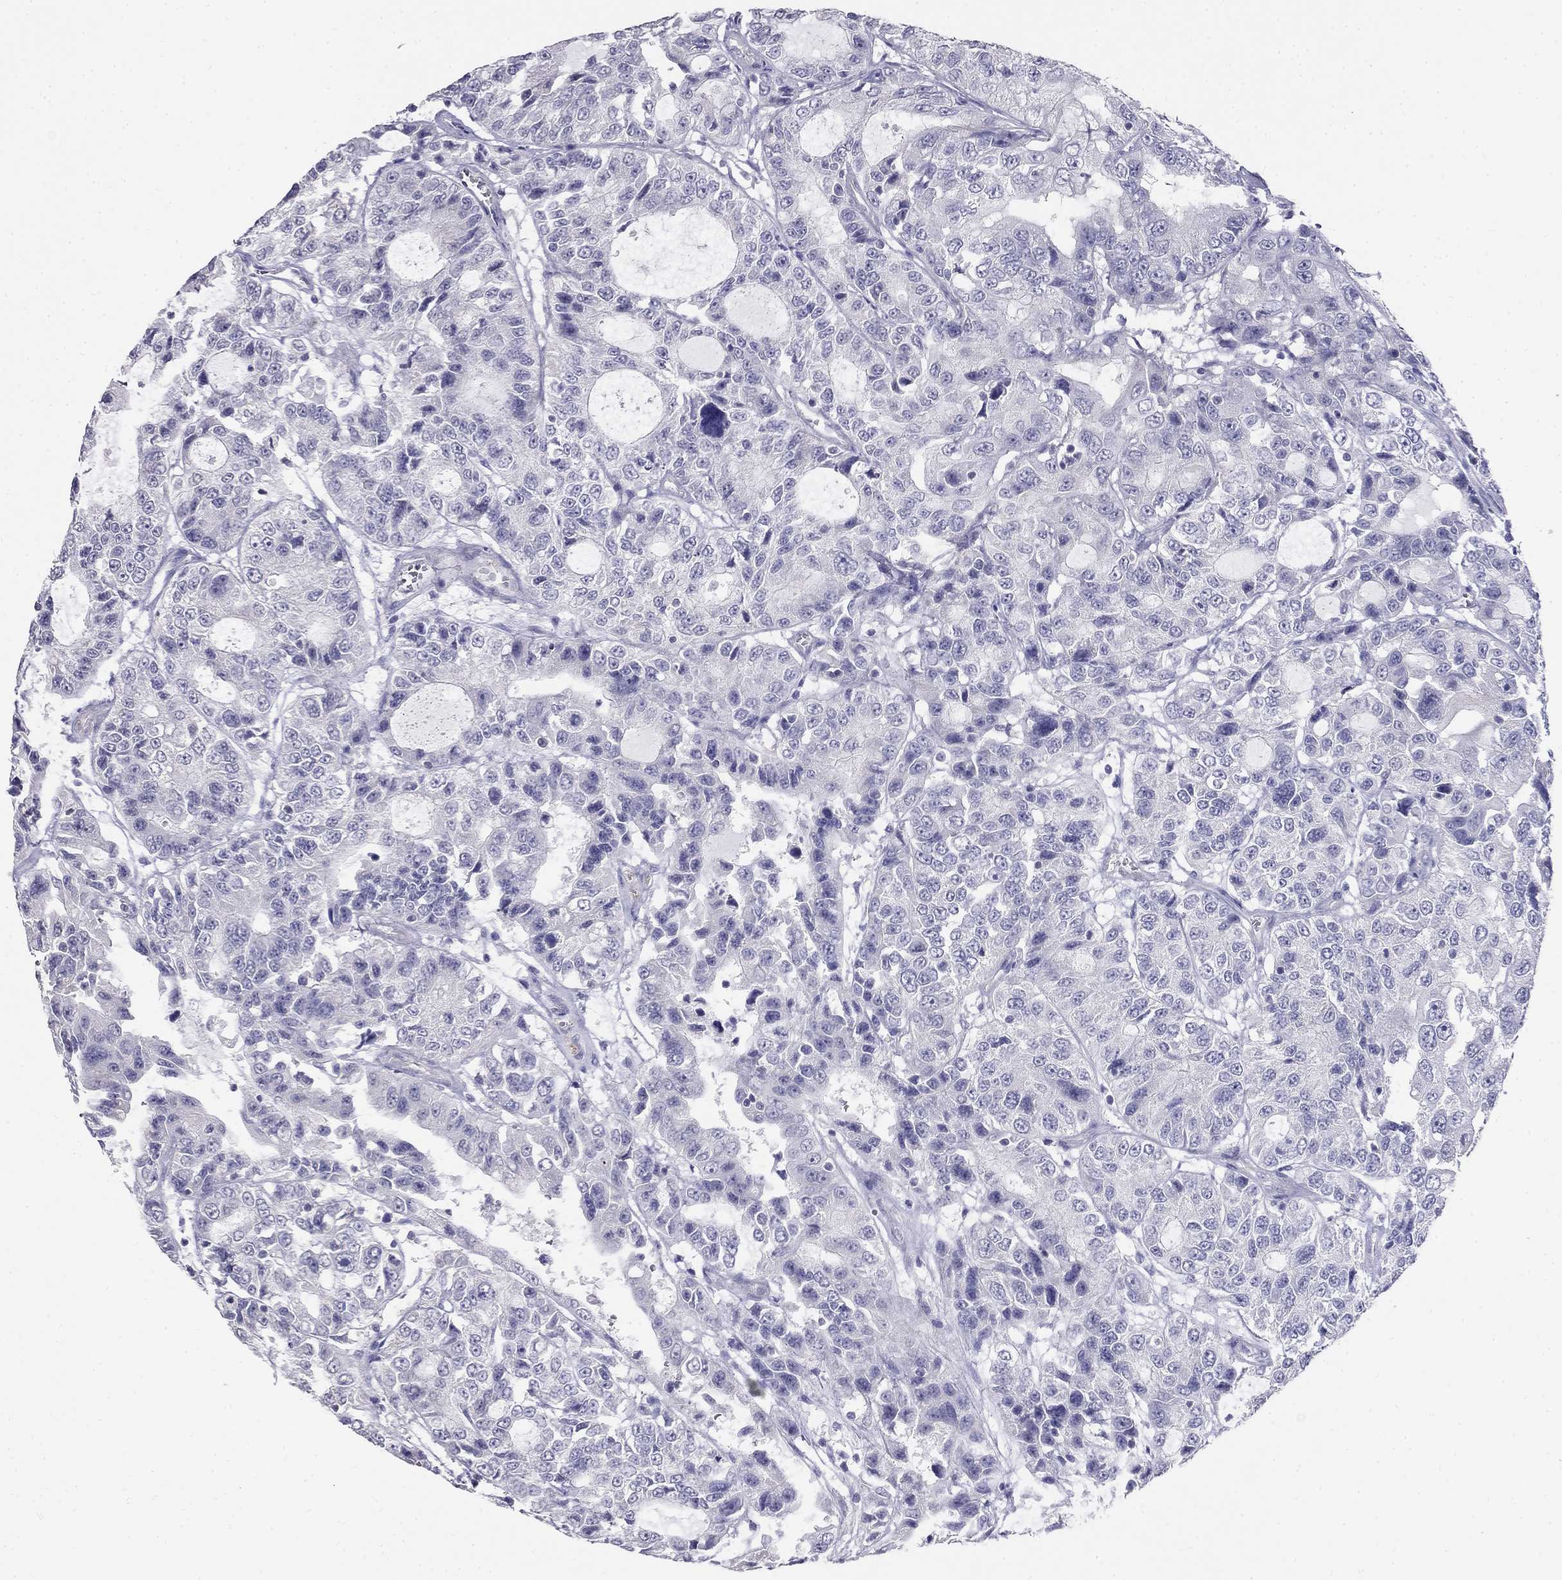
{"staining": {"intensity": "negative", "quantity": "none", "location": "none"}, "tissue": "urothelial cancer", "cell_type": "Tumor cells", "image_type": "cancer", "snomed": [{"axis": "morphology", "description": "Urothelial carcinoma, NOS"}, {"axis": "morphology", "description": "Urothelial carcinoma, High grade"}, {"axis": "topography", "description": "Urinary bladder"}], "caption": "High power microscopy photomicrograph of an immunohistochemistry micrograph of urothelial cancer, revealing no significant positivity in tumor cells.", "gene": "LY6H", "patient": {"sex": "female", "age": 73}}